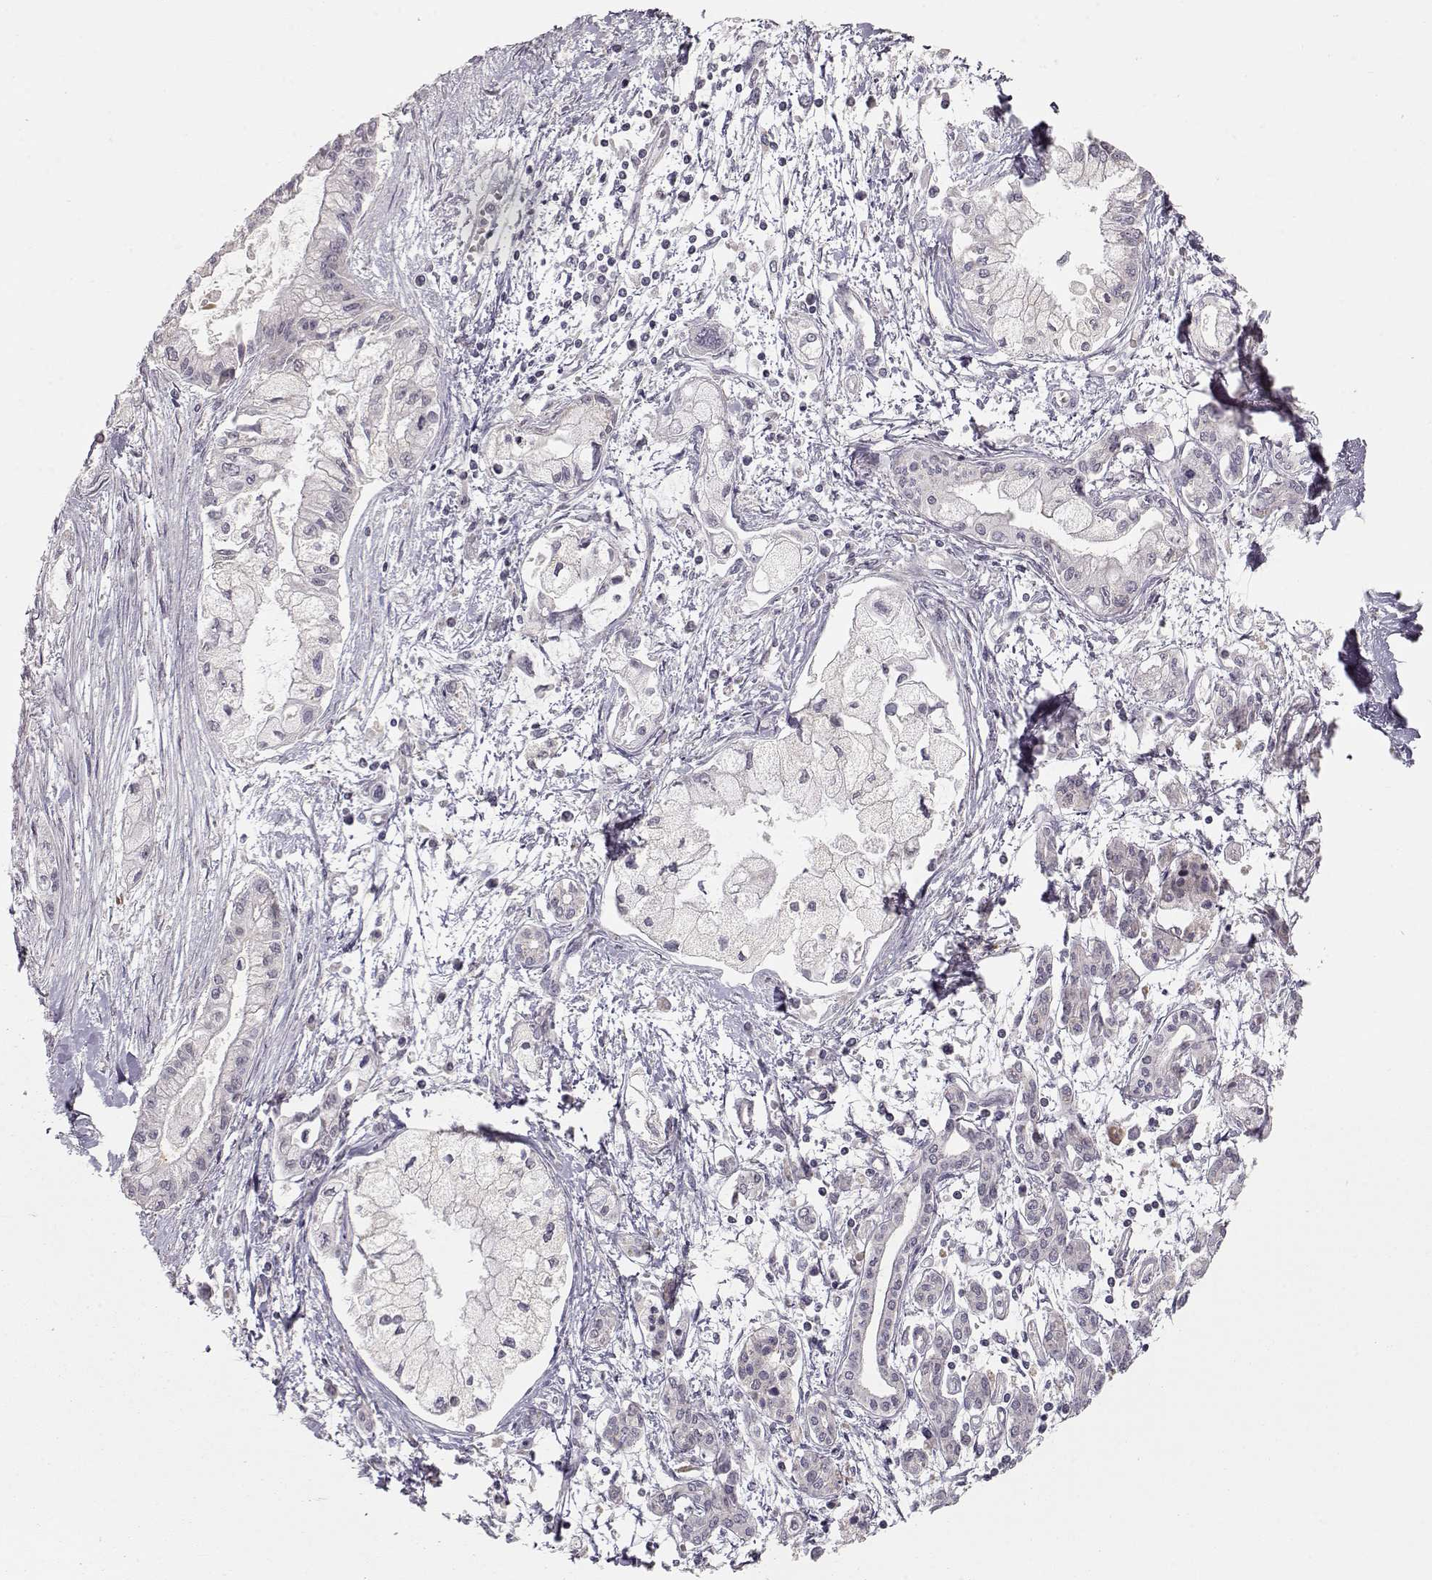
{"staining": {"intensity": "negative", "quantity": "none", "location": "none"}, "tissue": "pancreatic cancer", "cell_type": "Tumor cells", "image_type": "cancer", "snomed": [{"axis": "morphology", "description": "Adenocarcinoma, NOS"}, {"axis": "topography", "description": "Pancreas"}], "caption": "Pancreatic cancer (adenocarcinoma) was stained to show a protein in brown. There is no significant expression in tumor cells.", "gene": "PNMT", "patient": {"sex": "male", "age": 54}}